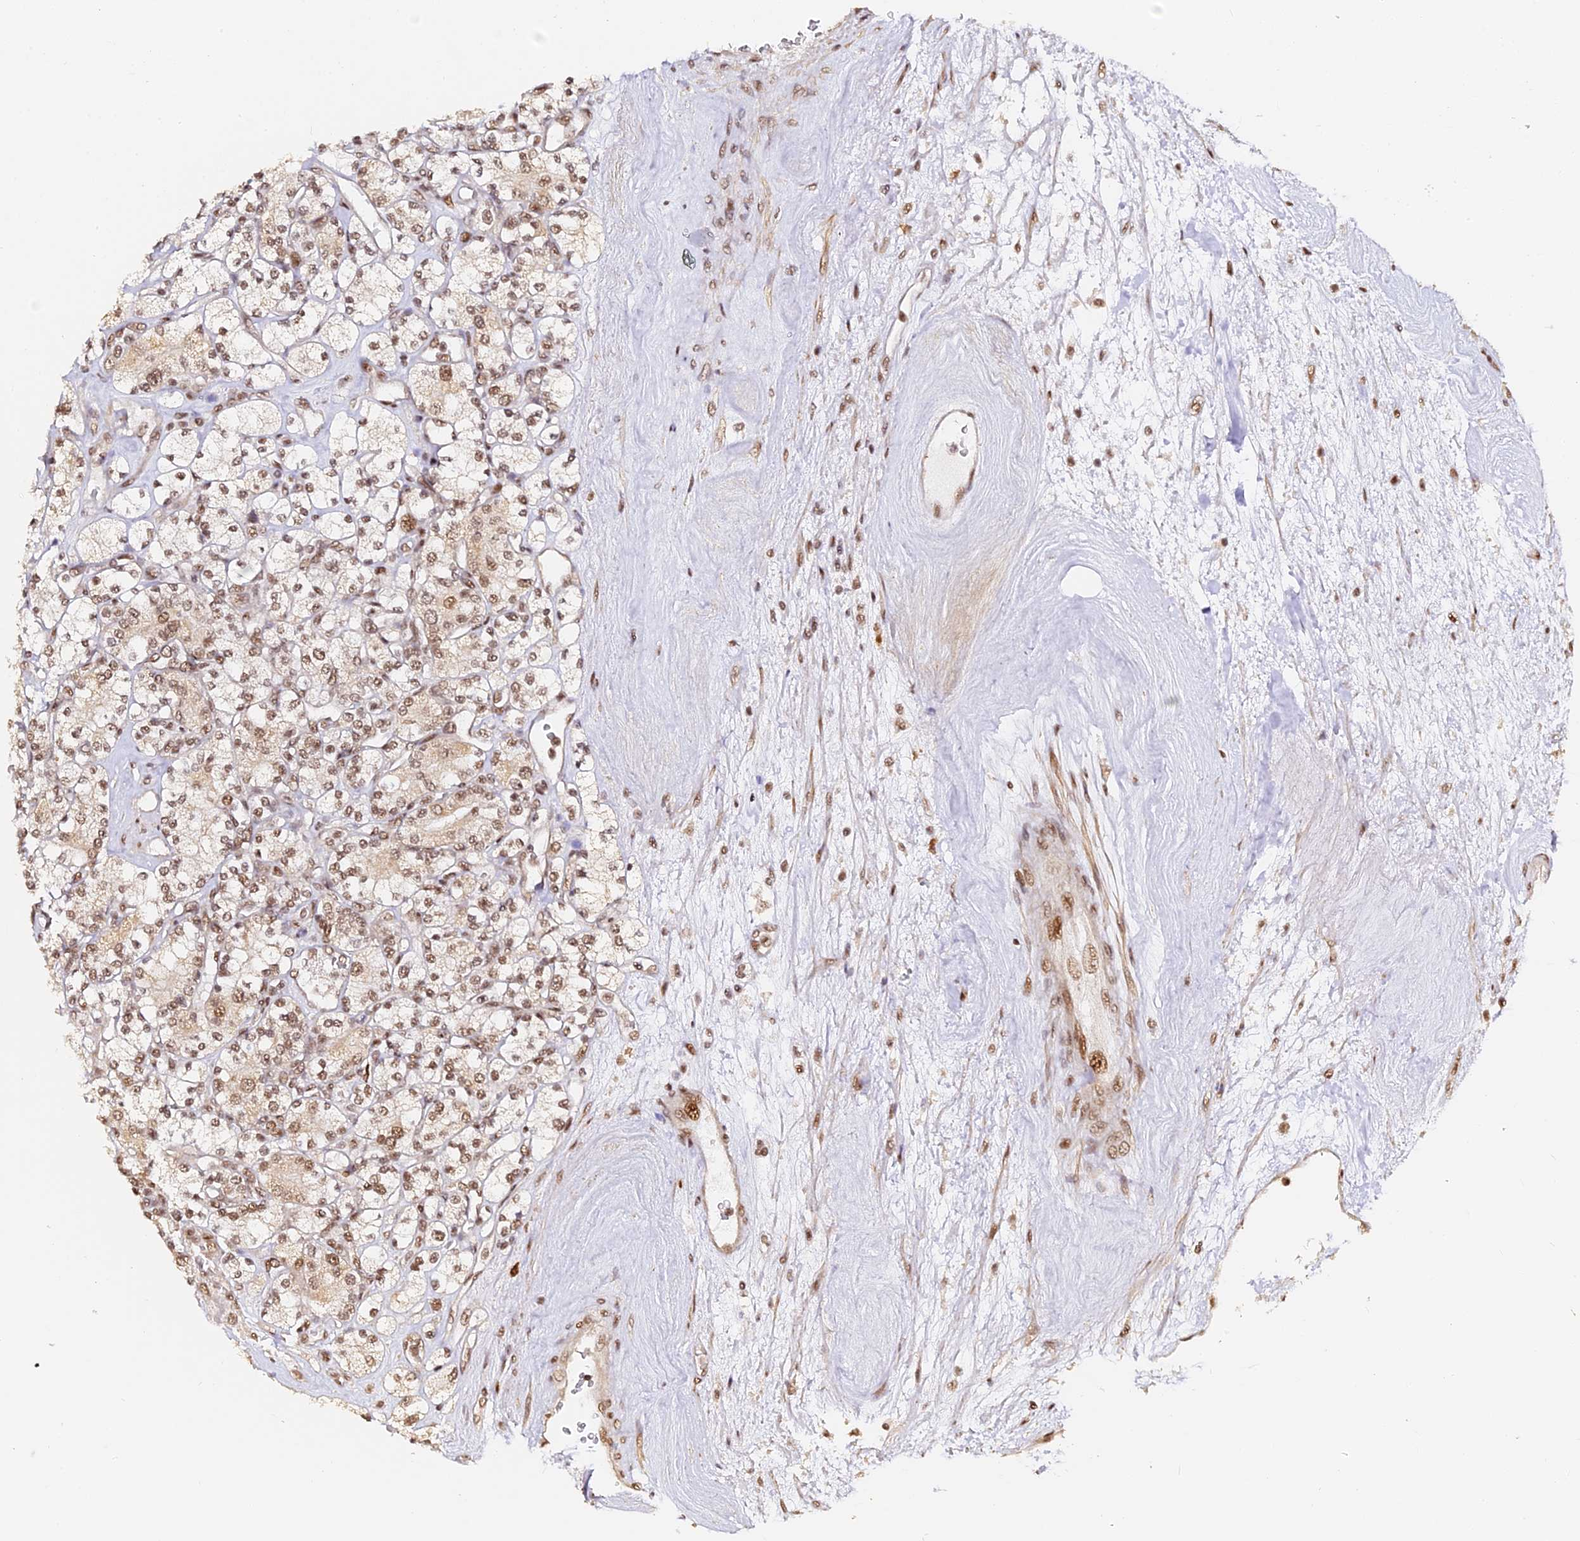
{"staining": {"intensity": "moderate", "quantity": ">75%", "location": "nuclear"}, "tissue": "renal cancer", "cell_type": "Tumor cells", "image_type": "cancer", "snomed": [{"axis": "morphology", "description": "Adenocarcinoma, NOS"}, {"axis": "topography", "description": "Kidney"}], "caption": "Renal cancer (adenocarcinoma) stained for a protein (brown) reveals moderate nuclear positive staining in about >75% of tumor cells.", "gene": "MCRS1", "patient": {"sex": "male", "age": 77}}